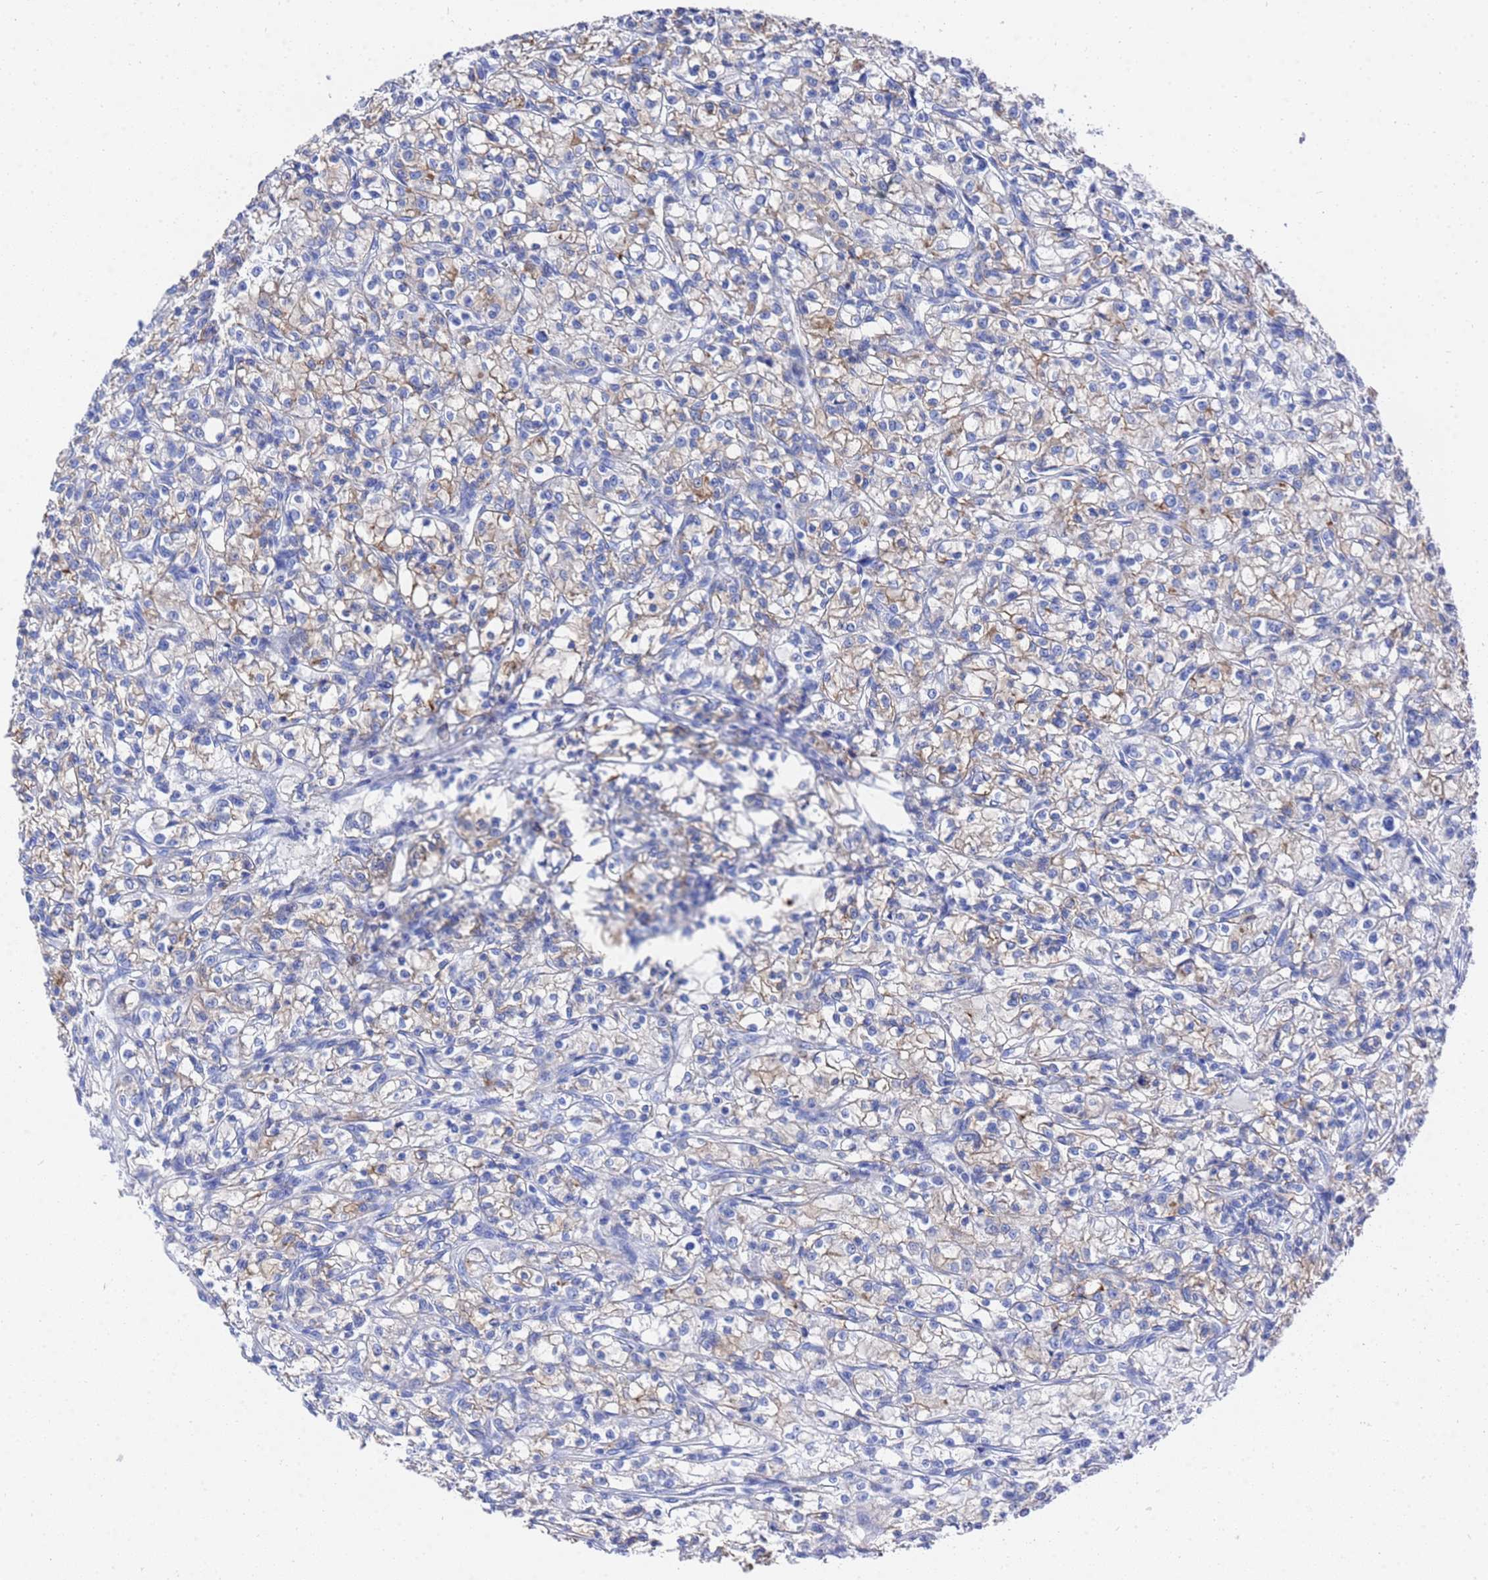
{"staining": {"intensity": "weak", "quantity": "25%-75%", "location": "cytoplasmic/membranous"}, "tissue": "renal cancer", "cell_type": "Tumor cells", "image_type": "cancer", "snomed": [{"axis": "morphology", "description": "Adenocarcinoma, NOS"}, {"axis": "topography", "description": "Kidney"}], "caption": "Weak cytoplasmic/membranous protein positivity is identified in about 25%-75% of tumor cells in adenocarcinoma (renal).", "gene": "GGT1", "patient": {"sex": "female", "age": 59}}